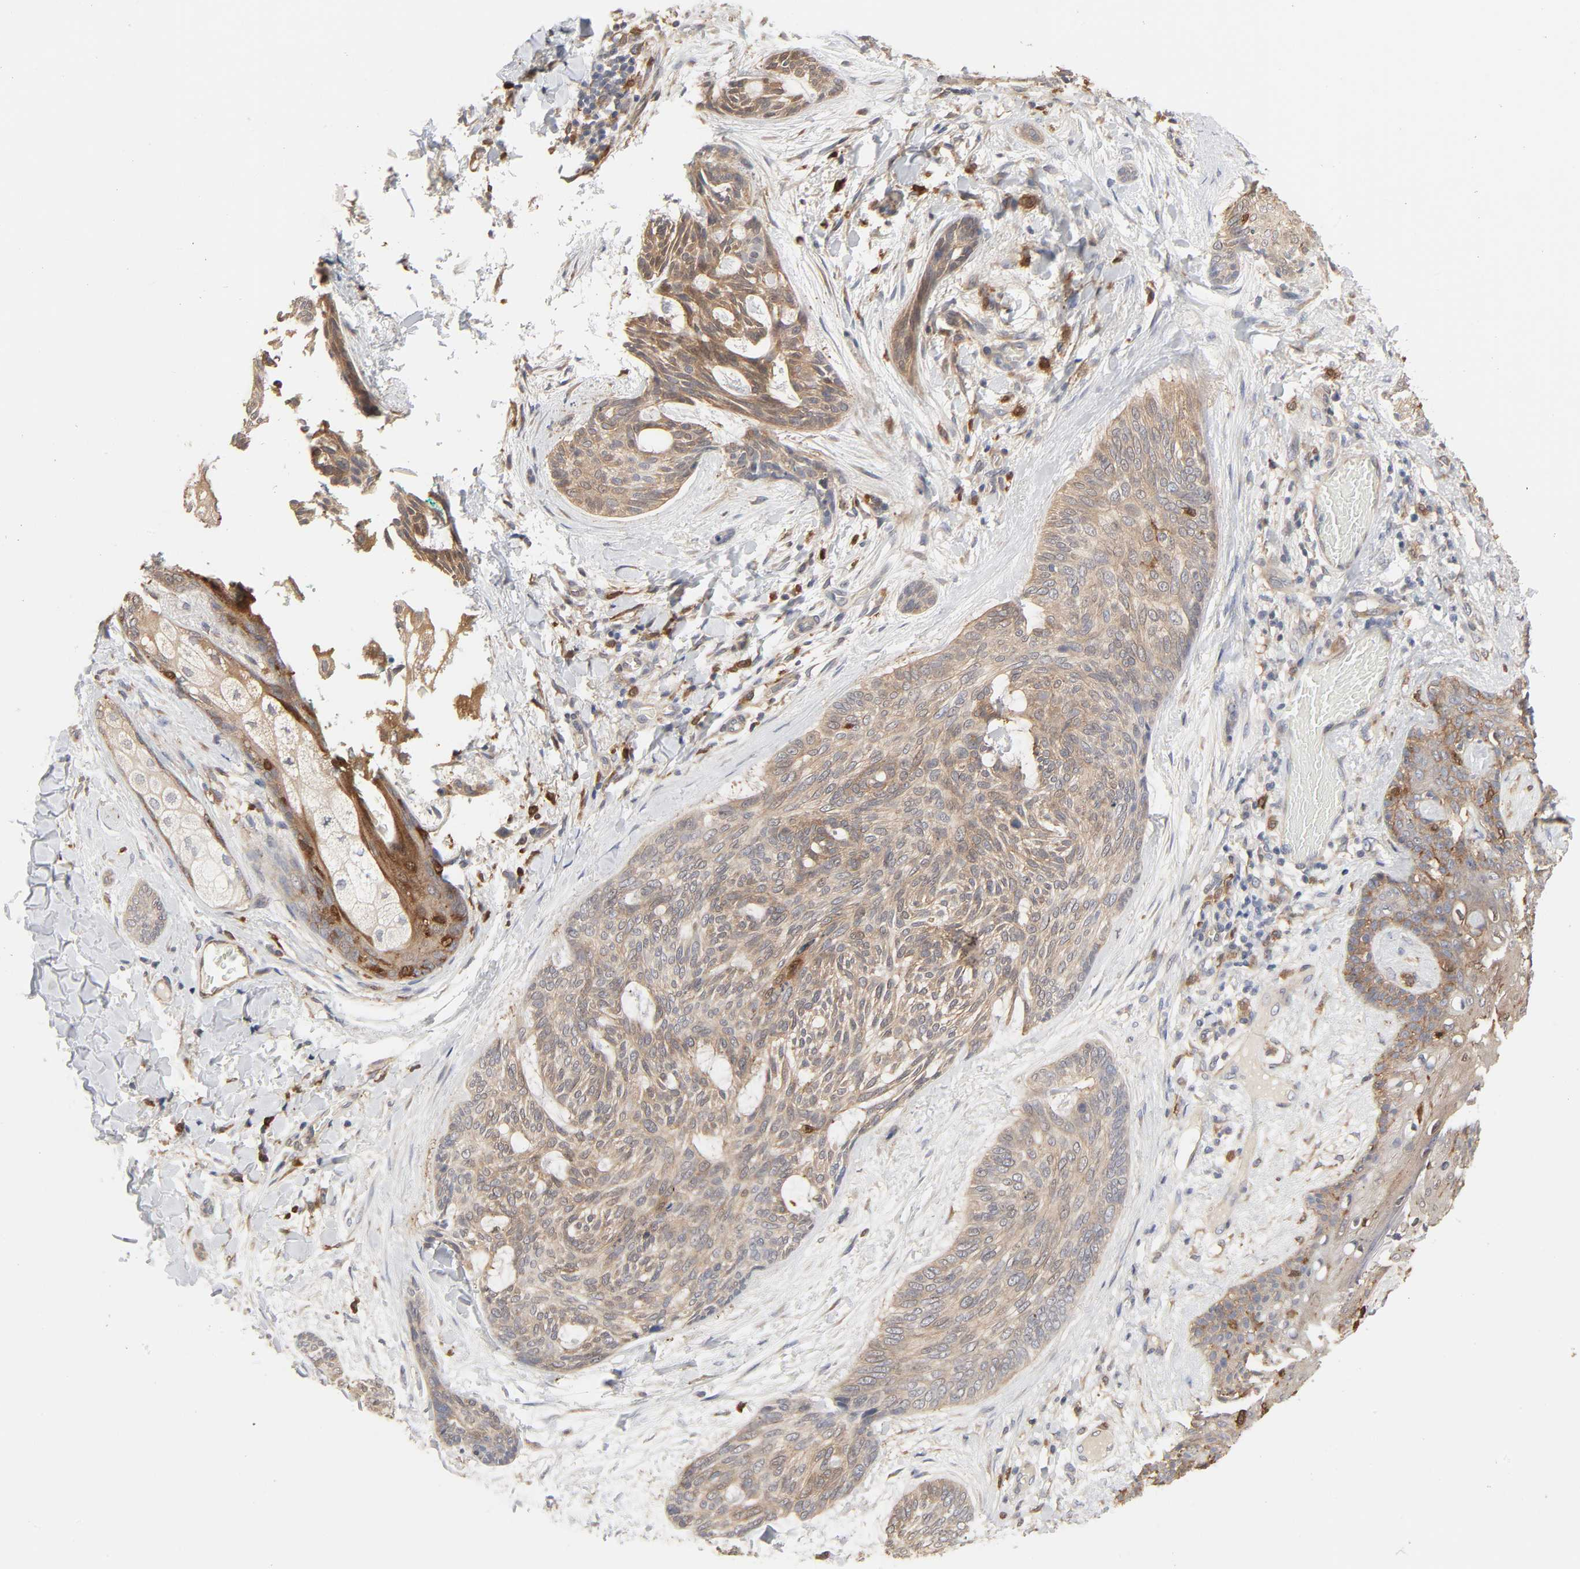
{"staining": {"intensity": "weak", "quantity": ">75%", "location": "cytoplasmic/membranous"}, "tissue": "skin cancer", "cell_type": "Tumor cells", "image_type": "cancer", "snomed": [{"axis": "morphology", "description": "Normal tissue, NOS"}, {"axis": "morphology", "description": "Basal cell carcinoma"}, {"axis": "topography", "description": "Skin"}], "caption": "Skin cancer stained with DAB (3,3'-diaminobenzidine) immunohistochemistry (IHC) reveals low levels of weak cytoplasmic/membranous staining in approximately >75% of tumor cells. (DAB IHC, brown staining for protein, blue staining for nuclei).", "gene": "NDRG2", "patient": {"sex": "female", "age": 71}}